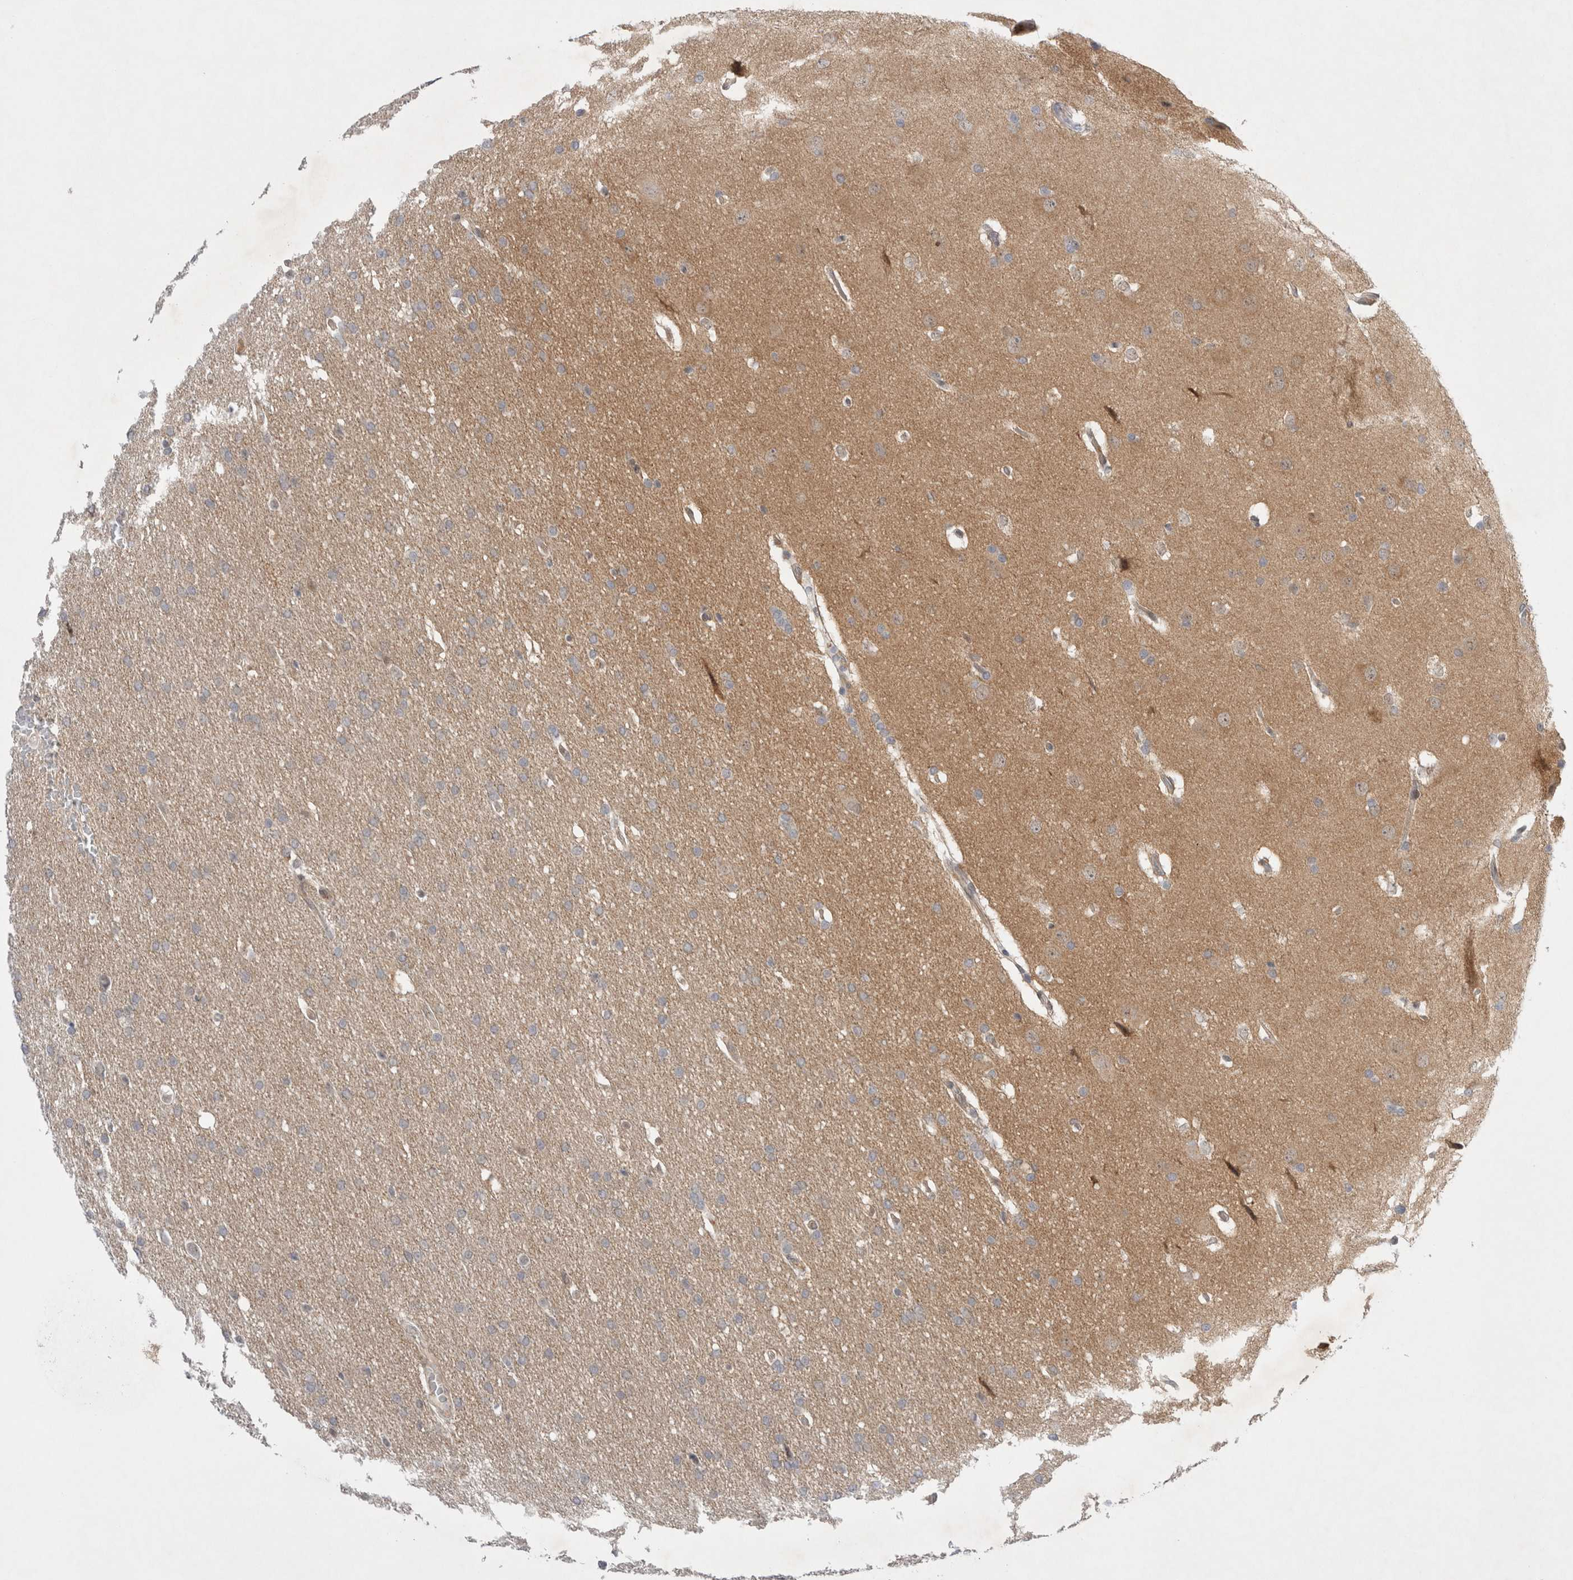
{"staining": {"intensity": "weak", "quantity": ">75%", "location": "cytoplasmic/membranous"}, "tissue": "glioma", "cell_type": "Tumor cells", "image_type": "cancer", "snomed": [{"axis": "morphology", "description": "Glioma, malignant, Low grade"}, {"axis": "topography", "description": "Brain"}], "caption": "IHC photomicrograph of human glioma stained for a protein (brown), which reveals low levels of weak cytoplasmic/membranous positivity in approximately >75% of tumor cells.", "gene": "WIPF2", "patient": {"sex": "female", "age": 37}}